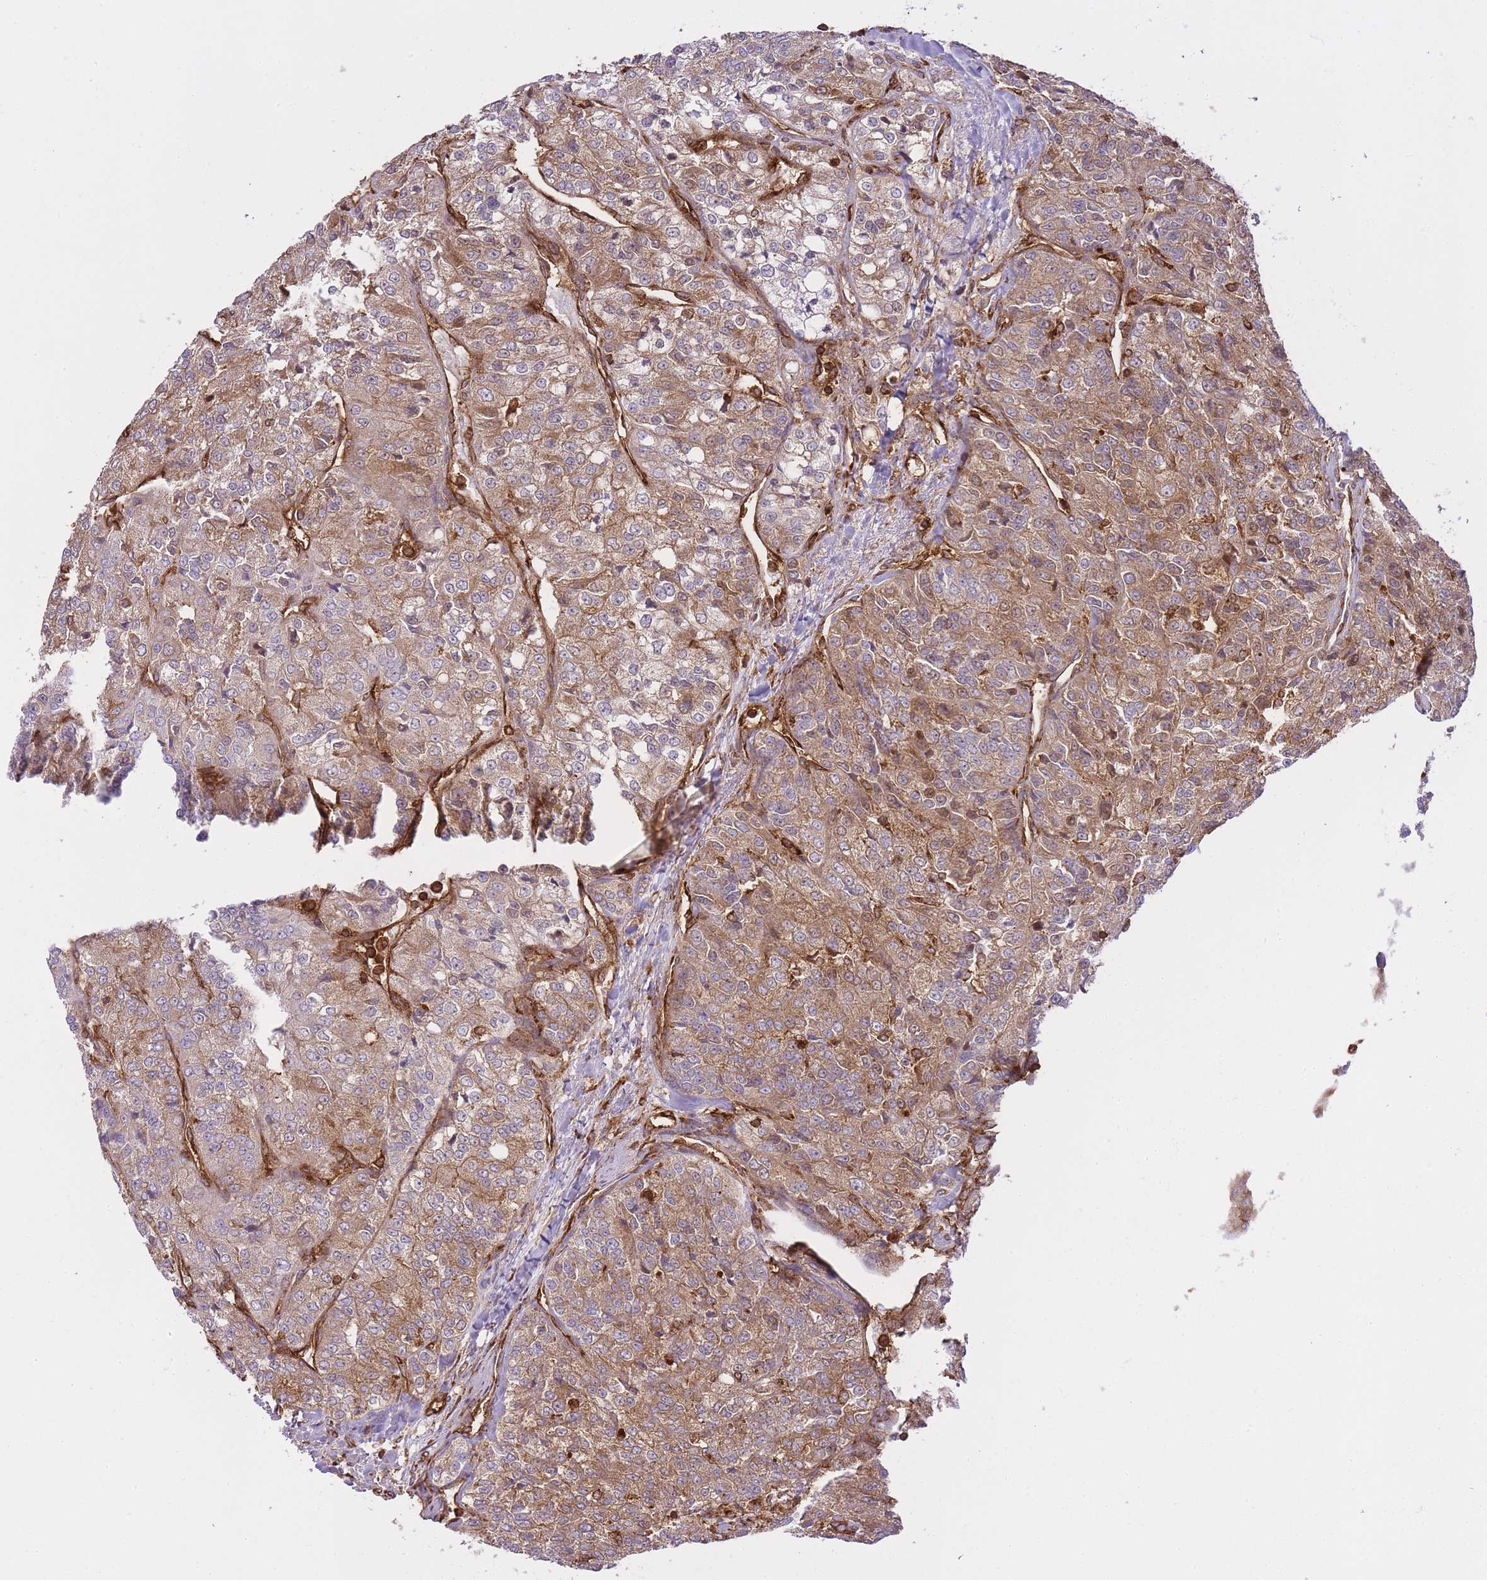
{"staining": {"intensity": "moderate", "quantity": ">75%", "location": "cytoplasmic/membranous"}, "tissue": "renal cancer", "cell_type": "Tumor cells", "image_type": "cancer", "snomed": [{"axis": "morphology", "description": "Adenocarcinoma, NOS"}, {"axis": "topography", "description": "Kidney"}], "caption": "Immunohistochemistry of renal cancer demonstrates medium levels of moderate cytoplasmic/membranous expression in about >75% of tumor cells. The protein is shown in brown color, while the nuclei are stained blue.", "gene": "MSN", "patient": {"sex": "female", "age": 63}}